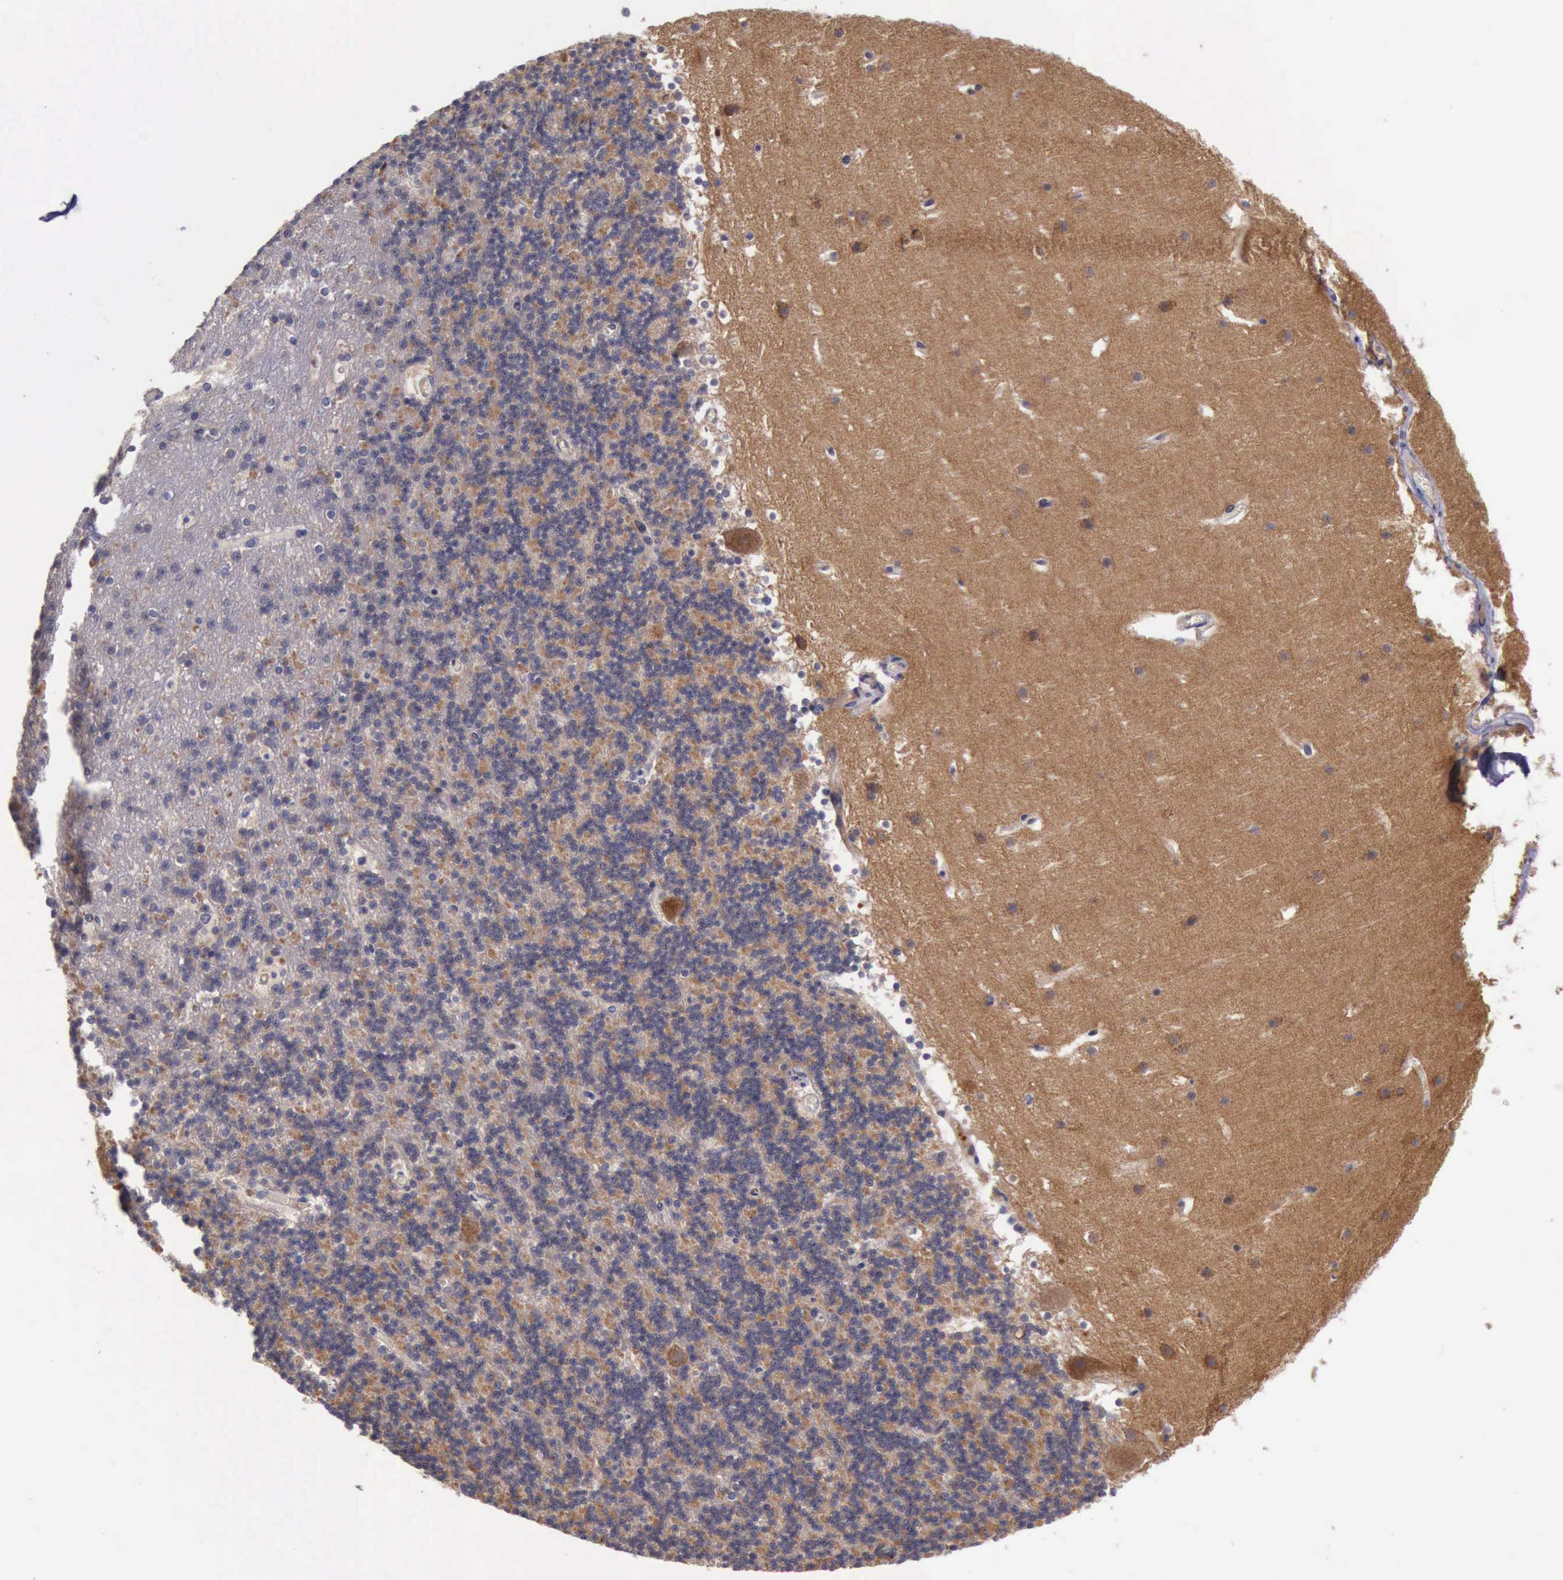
{"staining": {"intensity": "negative", "quantity": "none", "location": "none"}, "tissue": "cerebellum", "cell_type": "Cells in granular layer", "image_type": "normal", "snomed": [{"axis": "morphology", "description": "Normal tissue, NOS"}, {"axis": "topography", "description": "Cerebellum"}], "caption": "The micrograph exhibits no significant staining in cells in granular layer of cerebellum. (Stains: DAB (3,3'-diaminobenzidine) immunohistochemistry with hematoxylin counter stain, Microscopy: brightfield microscopy at high magnification).", "gene": "RAB39B", "patient": {"sex": "male", "age": 45}}